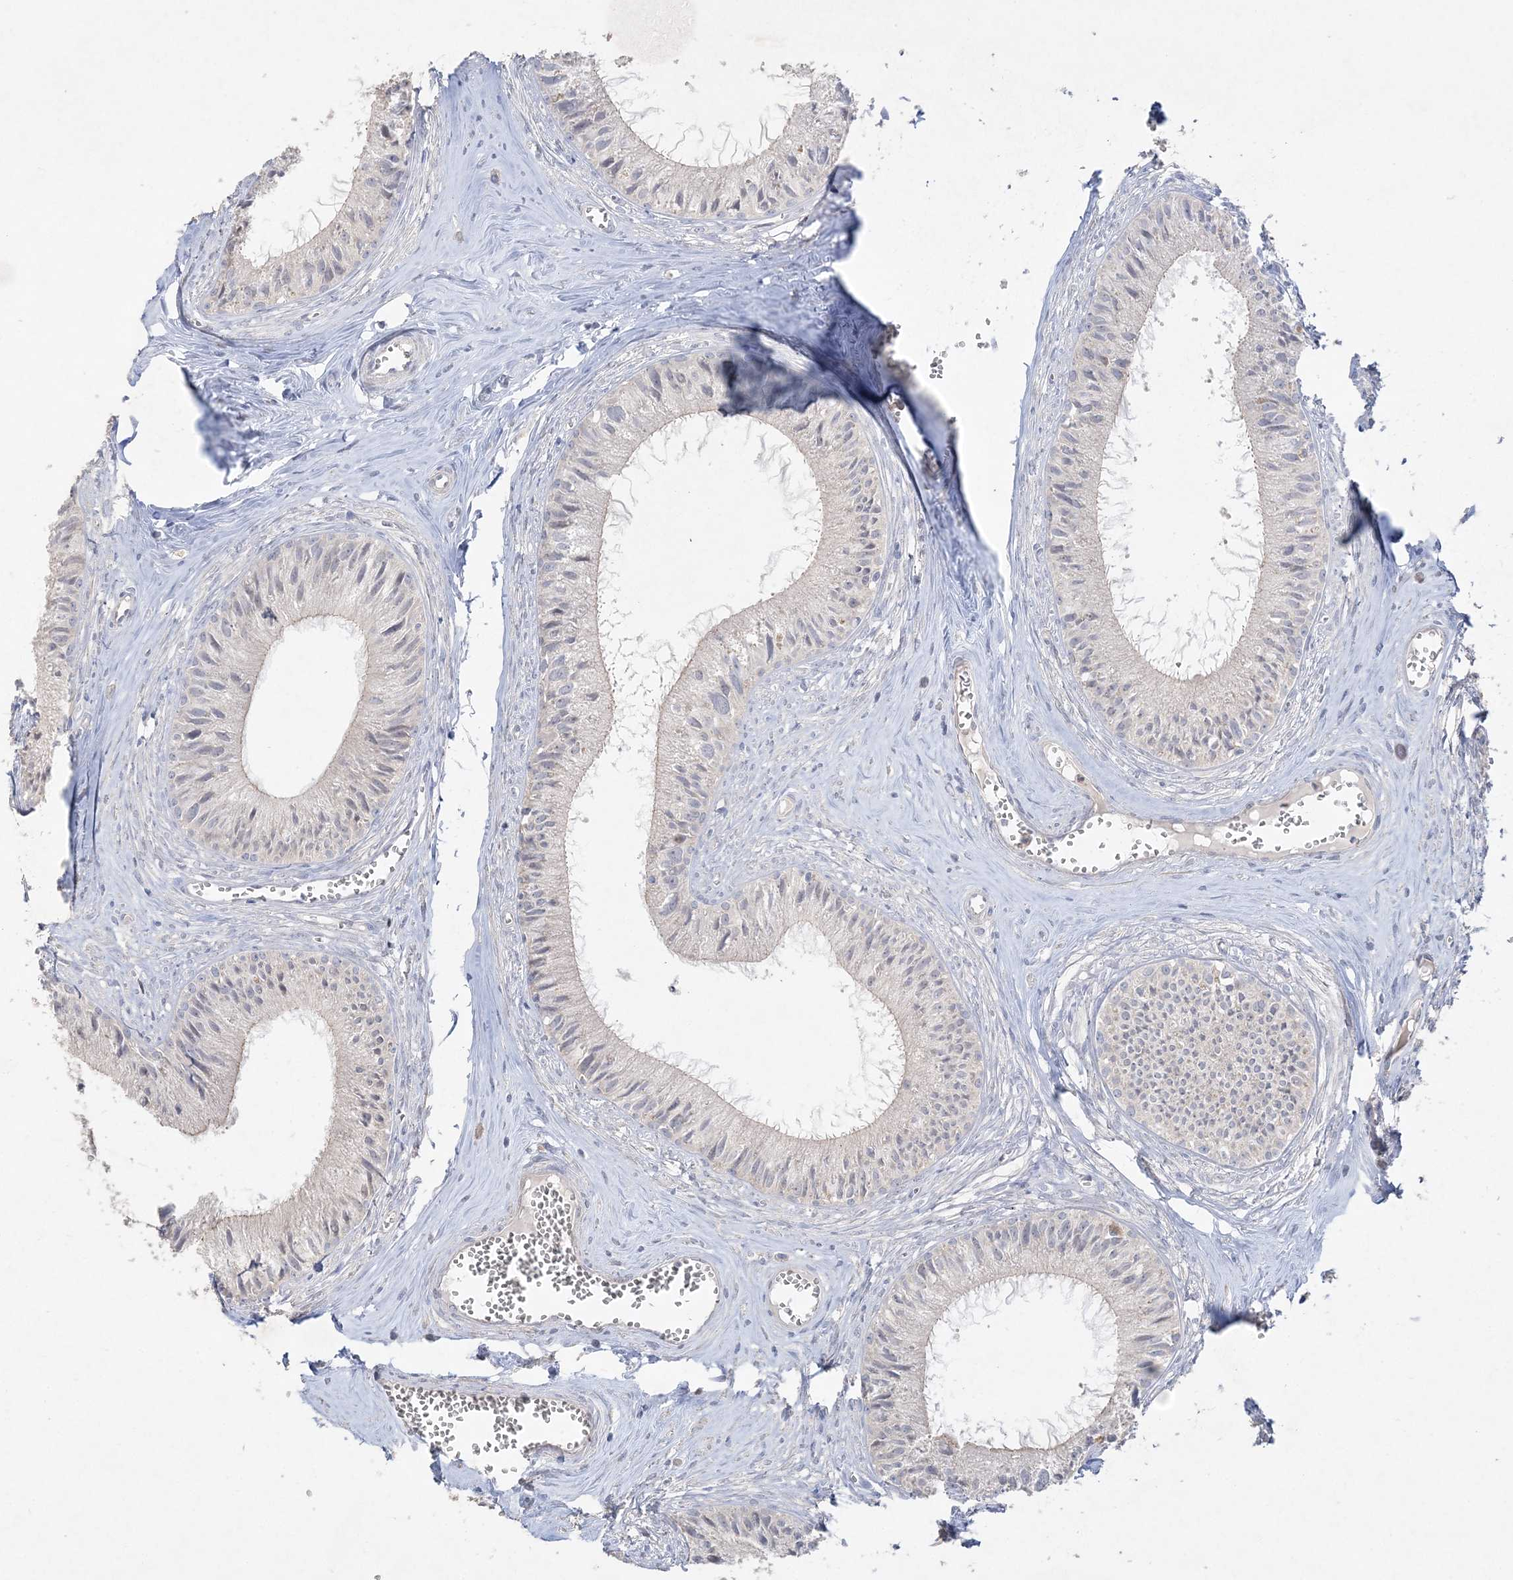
{"staining": {"intensity": "weak", "quantity": "25%-75%", "location": "cytoplasmic/membranous"}, "tissue": "epididymis", "cell_type": "Glandular cells", "image_type": "normal", "snomed": [{"axis": "morphology", "description": "Normal tissue, NOS"}, {"axis": "topography", "description": "Epididymis"}], "caption": "Glandular cells exhibit weak cytoplasmic/membranous staining in approximately 25%-75% of cells in normal epididymis. (IHC, brightfield microscopy, high magnification).", "gene": "SH3BP4", "patient": {"sex": "male", "age": 36}}